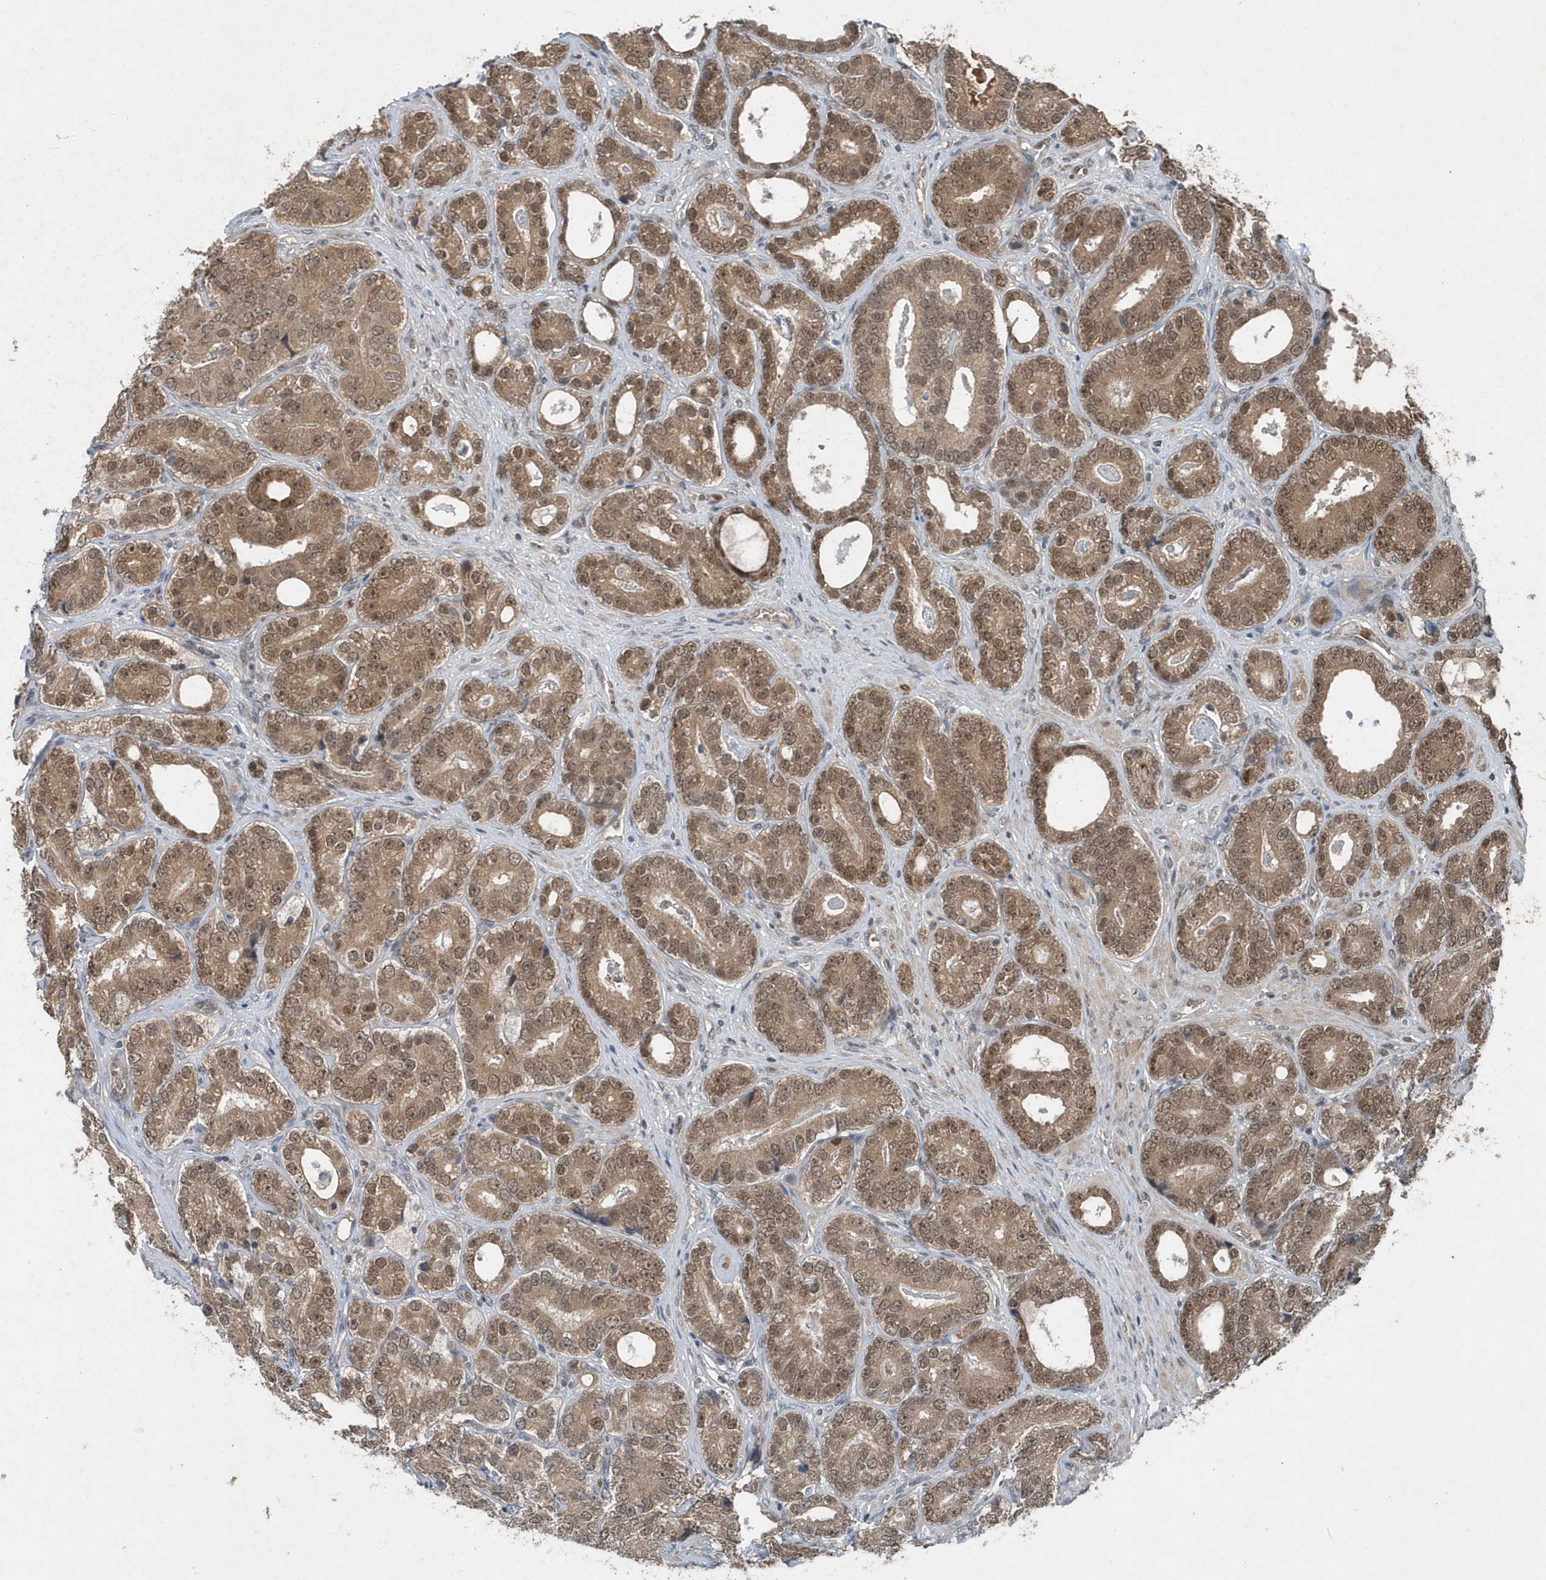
{"staining": {"intensity": "moderate", "quantity": ">75%", "location": "cytoplasmic/membranous,nuclear"}, "tissue": "prostate cancer", "cell_type": "Tumor cells", "image_type": "cancer", "snomed": [{"axis": "morphology", "description": "Adenocarcinoma, High grade"}, {"axis": "topography", "description": "Prostate"}], "caption": "A brown stain shows moderate cytoplasmic/membranous and nuclear positivity of a protein in prostate high-grade adenocarcinoma tumor cells. Ihc stains the protein in brown and the nuclei are stained blue.", "gene": "QTRT2", "patient": {"sex": "male", "age": 56}}